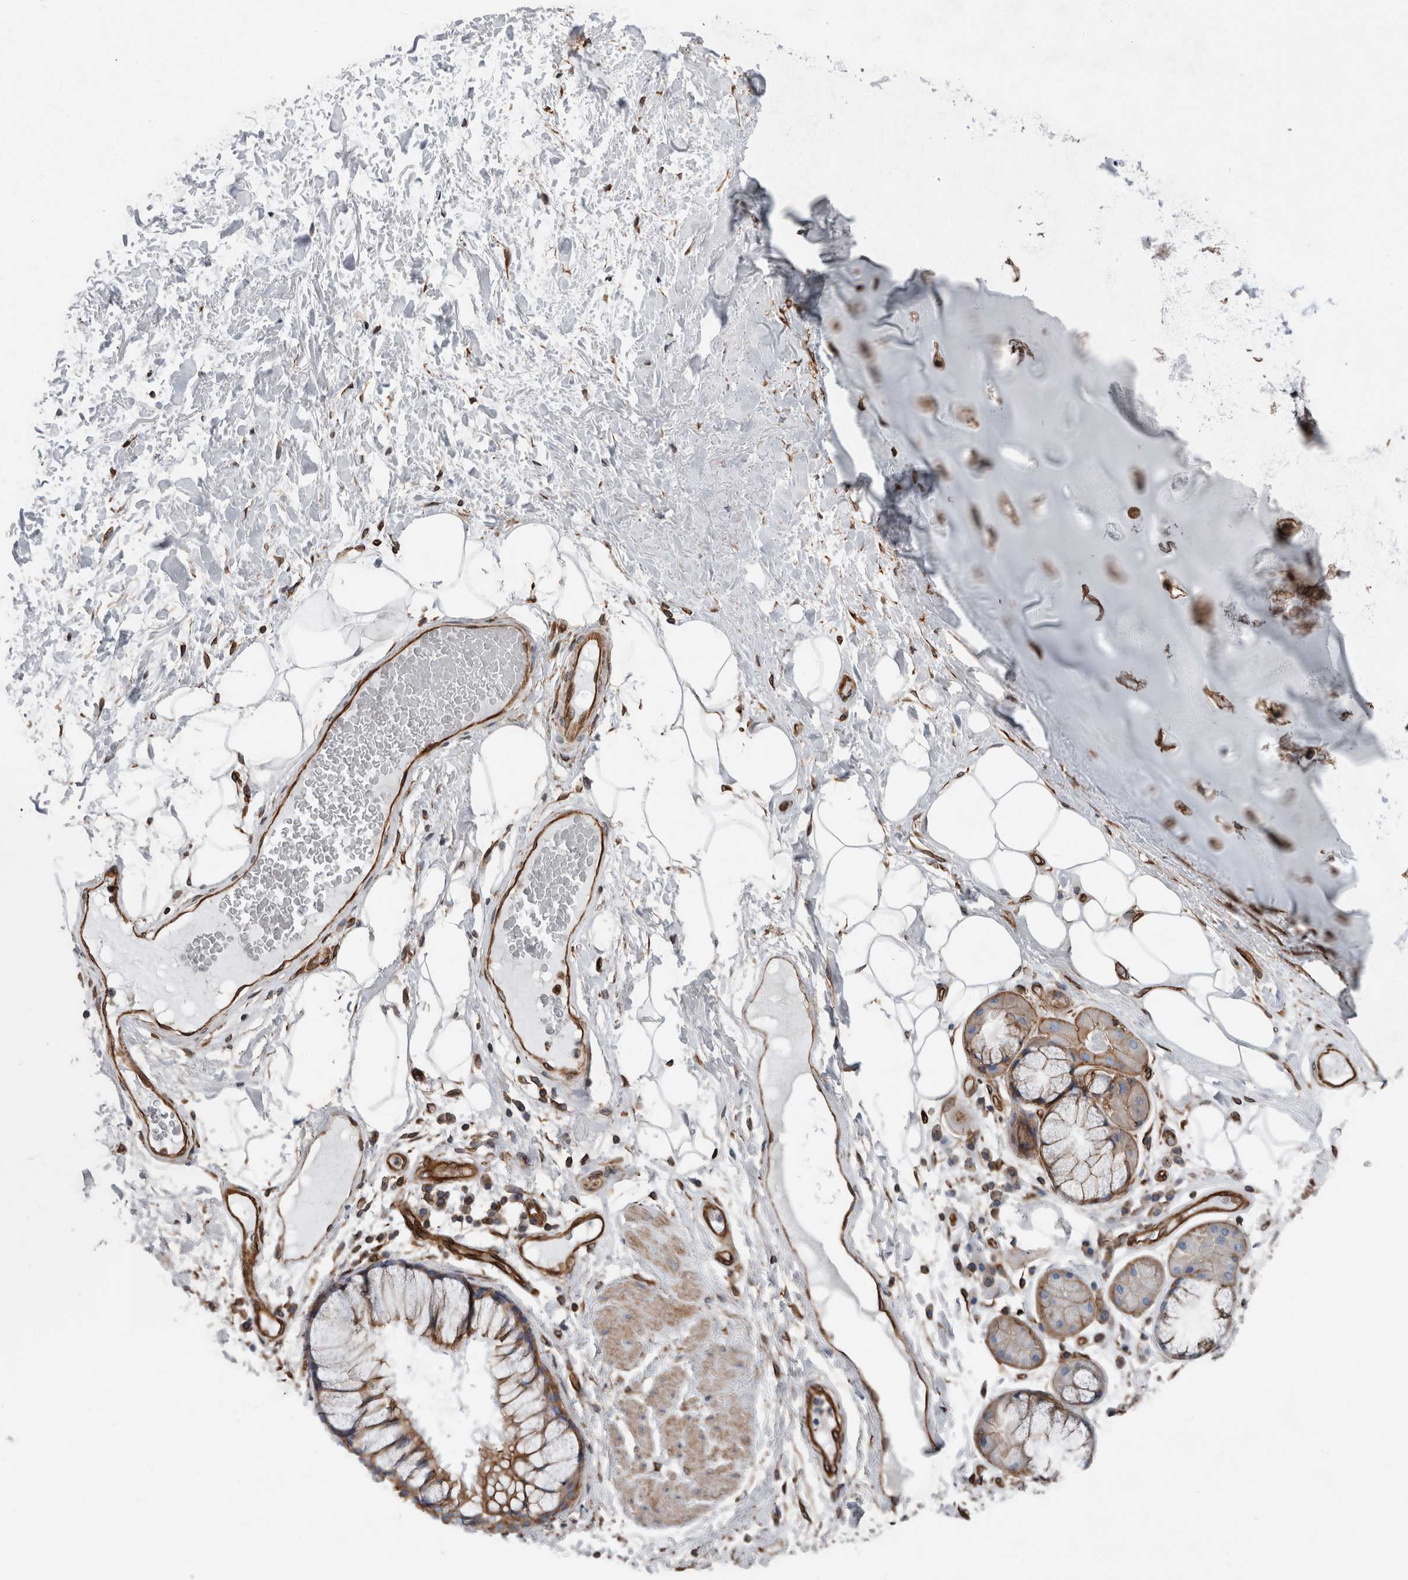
{"staining": {"intensity": "strong", "quantity": ">75%", "location": "cytoplasmic/membranous"}, "tissue": "adipose tissue", "cell_type": "Adipocytes", "image_type": "normal", "snomed": [{"axis": "morphology", "description": "Normal tissue, NOS"}, {"axis": "topography", "description": "Bronchus"}], "caption": "Normal adipose tissue displays strong cytoplasmic/membranous staining in approximately >75% of adipocytes, visualized by immunohistochemistry.", "gene": "PLEC", "patient": {"sex": "male", "age": 66}}